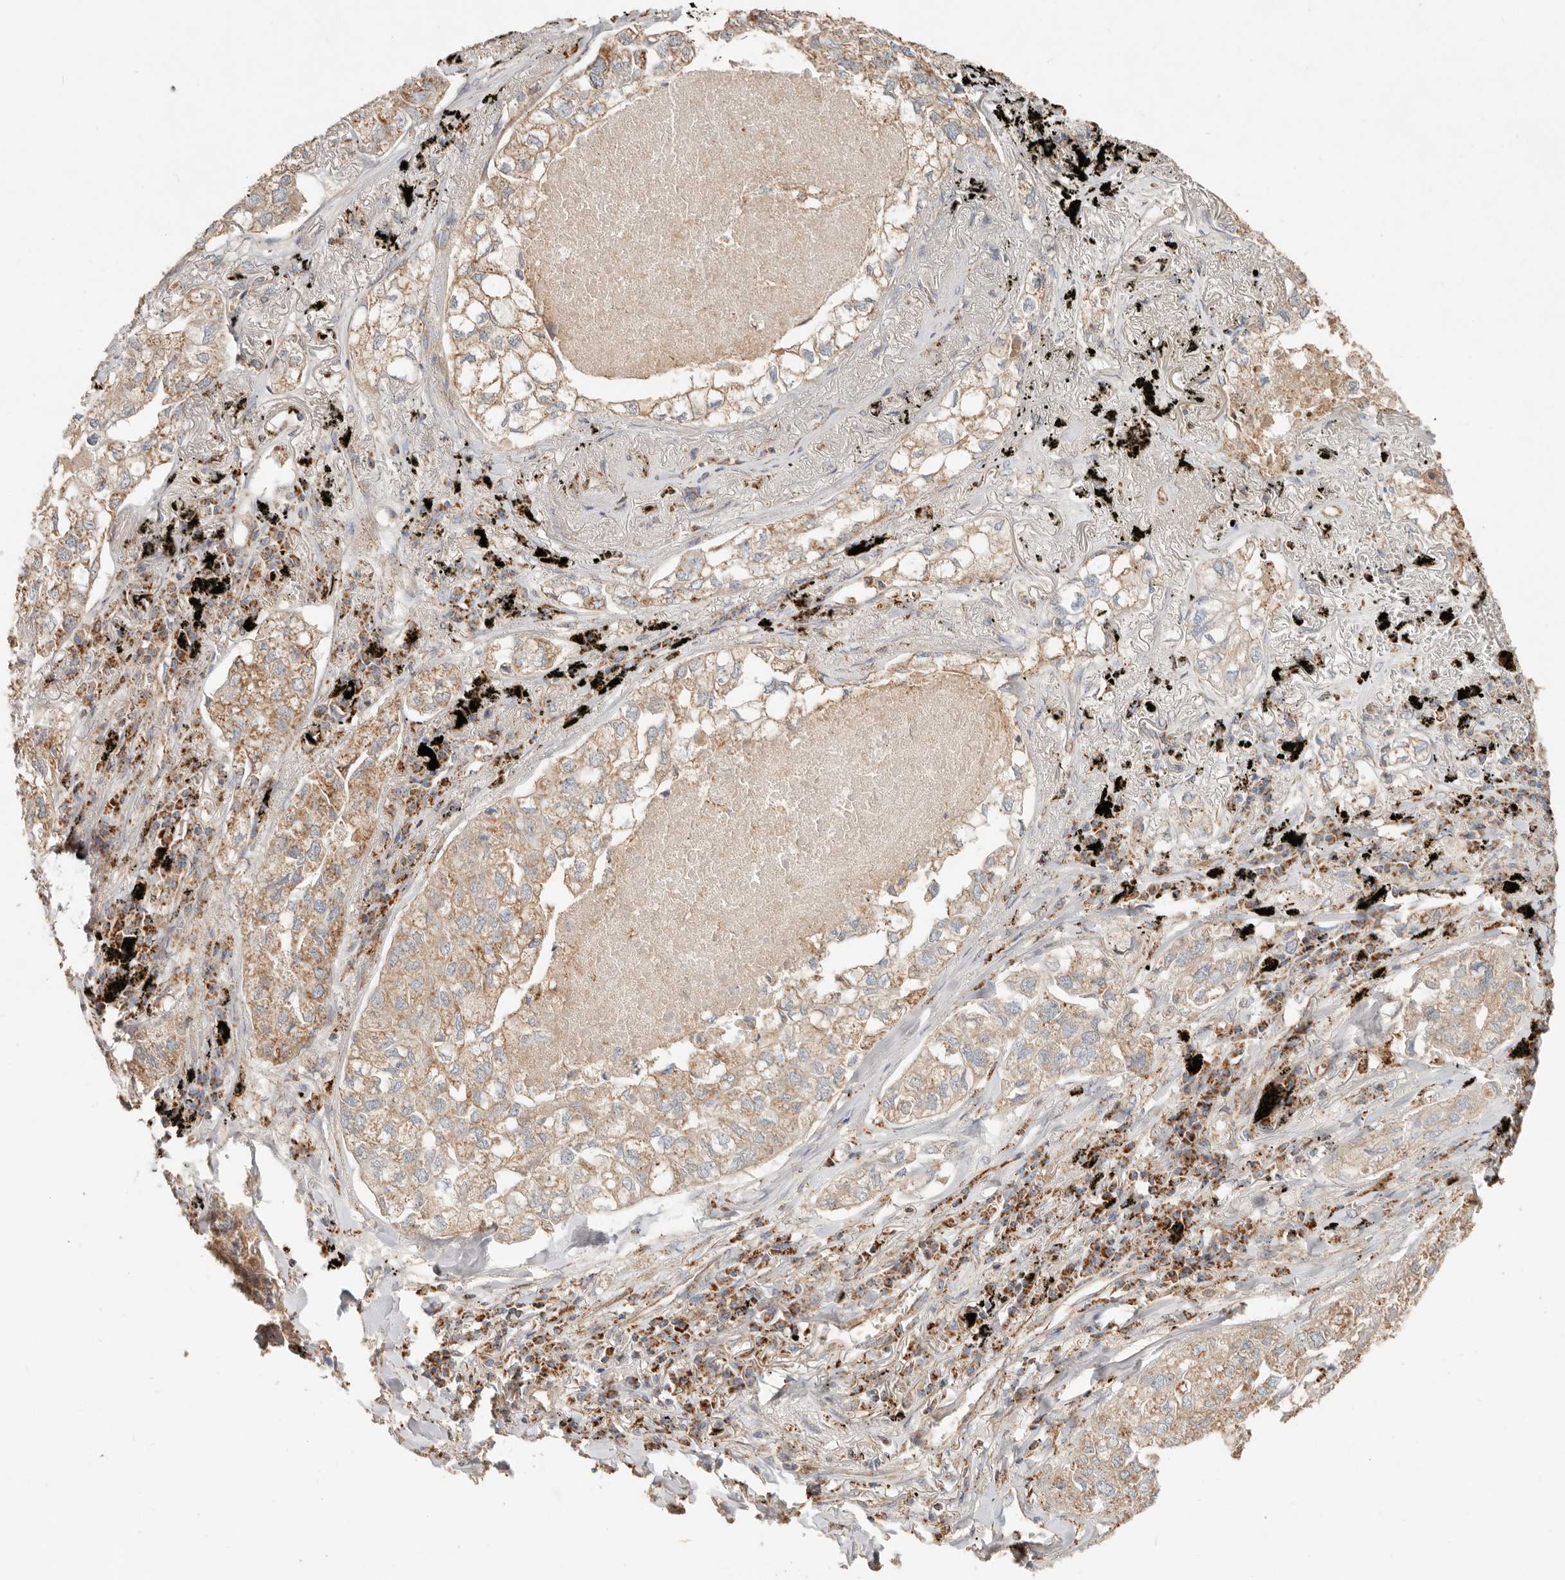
{"staining": {"intensity": "moderate", "quantity": ">75%", "location": "cytoplasmic/membranous"}, "tissue": "lung cancer", "cell_type": "Tumor cells", "image_type": "cancer", "snomed": [{"axis": "morphology", "description": "Adenocarcinoma, NOS"}, {"axis": "topography", "description": "Lung"}], "caption": "Lung cancer (adenocarcinoma) tissue displays moderate cytoplasmic/membranous positivity in approximately >75% of tumor cells, visualized by immunohistochemistry. The staining was performed using DAB to visualize the protein expression in brown, while the nuclei were stained in blue with hematoxylin (Magnification: 20x).", "gene": "ARHGEF10L", "patient": {"sex": "male", "age": 65}}